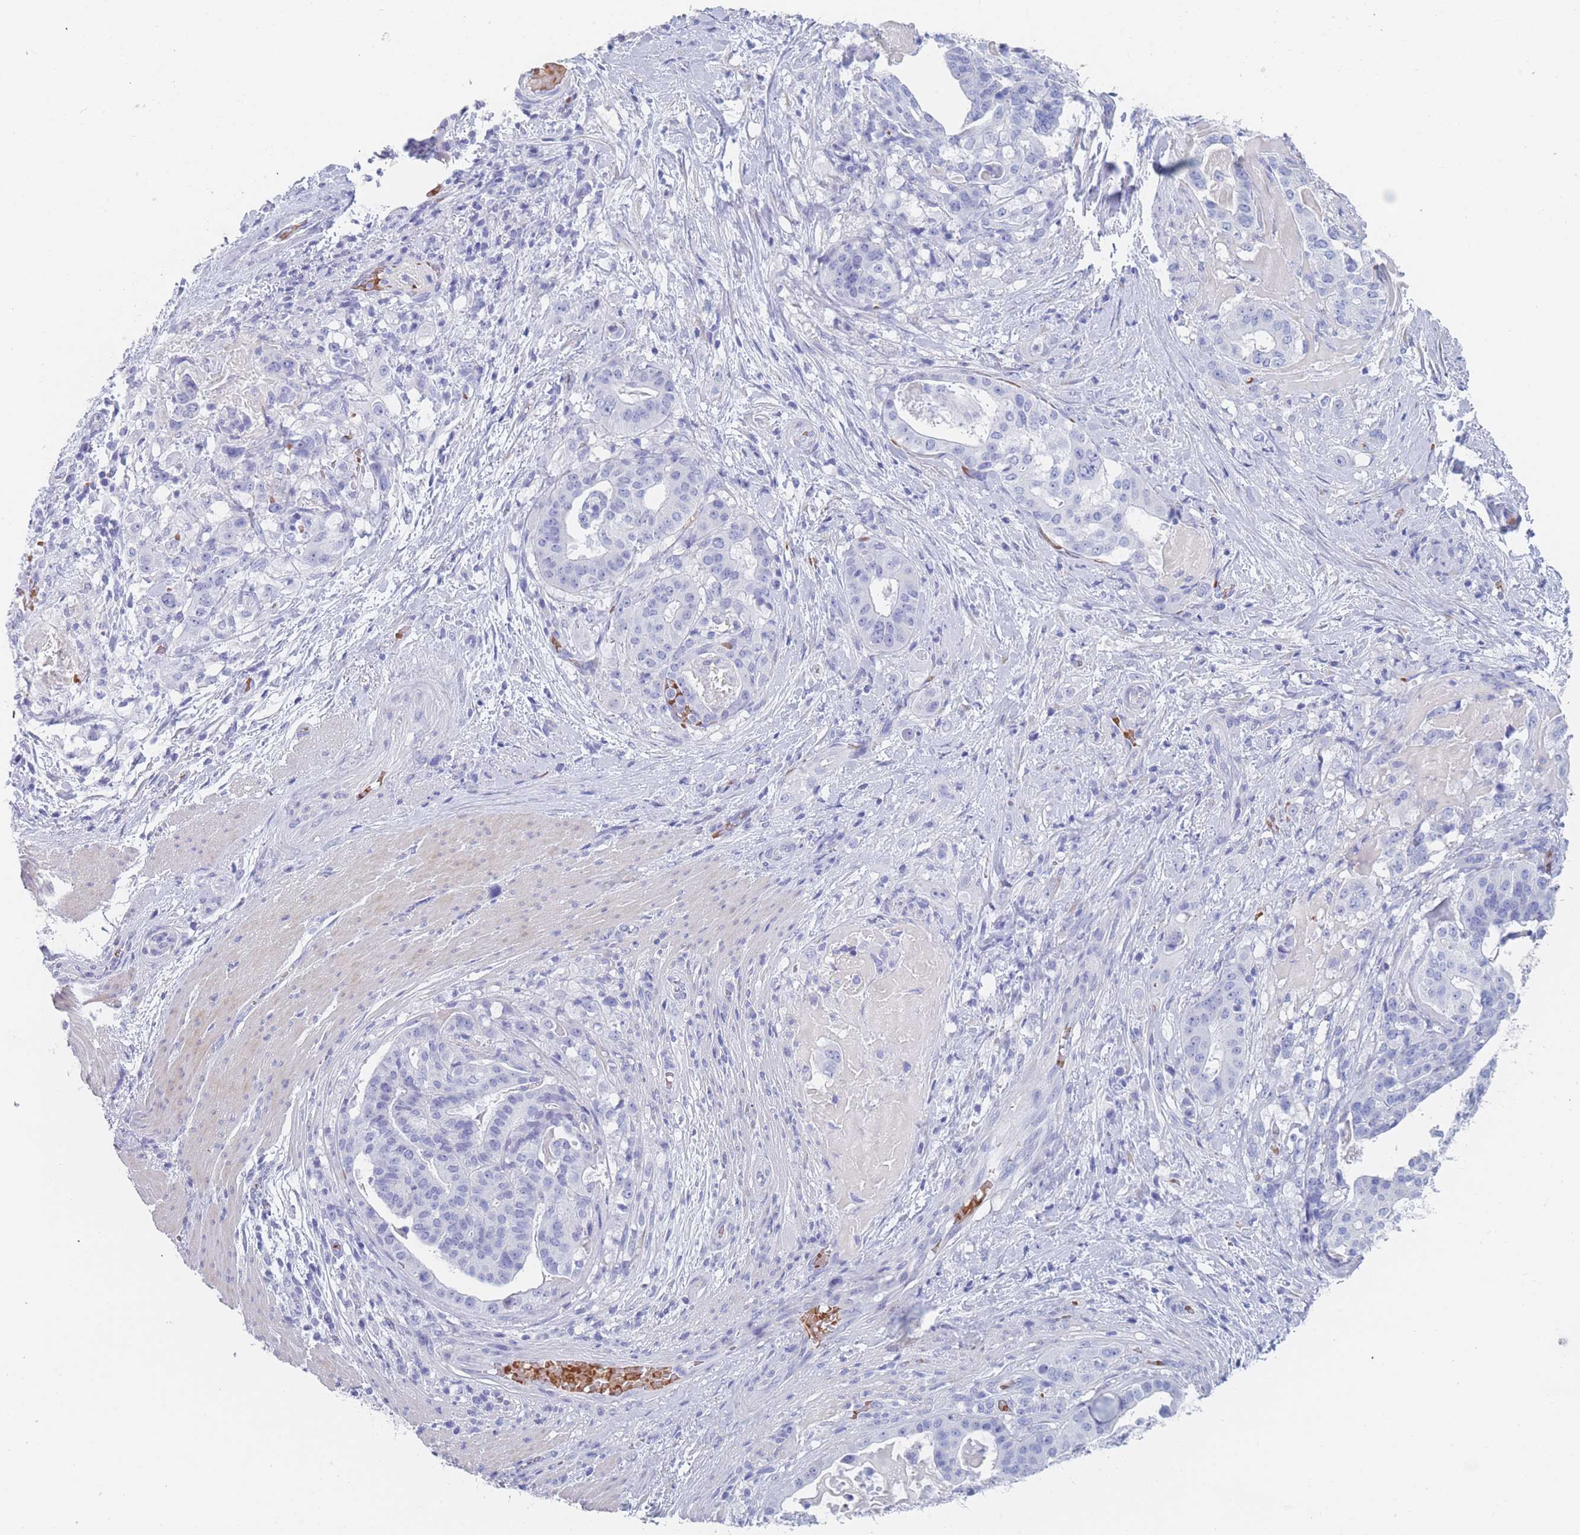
{"staining": {"intensity": "negative", "quantity": "none", "location": "none"}, "tissue": "stomach cancer", "cell_type": "Tumor cells", "image_type": "cancer", "snomed": [{"axis": "morphology", "description": "Adenocarcinoma, NOS"}, {"axis": "topography", "description": "Stomach"}], "caption": "The IHC micrograph has no significant expression in tumor cells of stomach cancer tissue.", "gene": "OR5D16", "patient": {"sex": "male", "age": 48}}